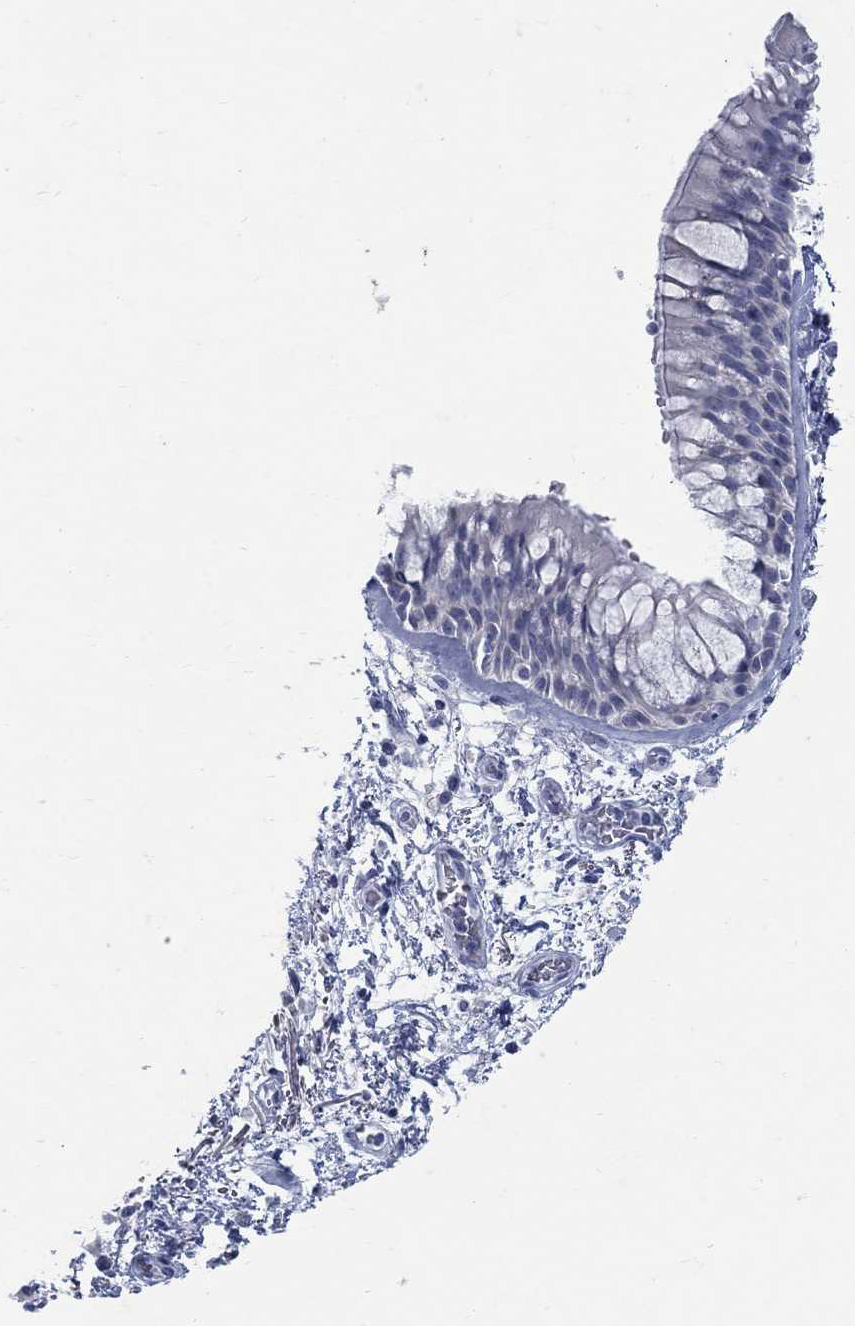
{"staining": {"intensity": "negative", "quantity": "none", "location": "none"}, "tissue": "bronchus", "cell_type": "Respiratory epithelial cells", "image_type": "normal", "snomed": [{"axis": "morphology", "description": "Normal tissue, NOS"}, {"axis": "topography", "description": "Bronchus"}, {"axis": "topography", "description": "Lung"}], "caption": "High magnification brightfield microscopy of benign bronchus stained with DAB (3,3'-diaminobenzidine) (brown) and counterstained with hematoxylin (blue): respiratory epithelial cells show no significant expression. (Immunohistochemistry (ihc), brightfield microscopy, high magnification).", "gene": "RFTN2", "patient": {"sex": "female", "age": 57}}